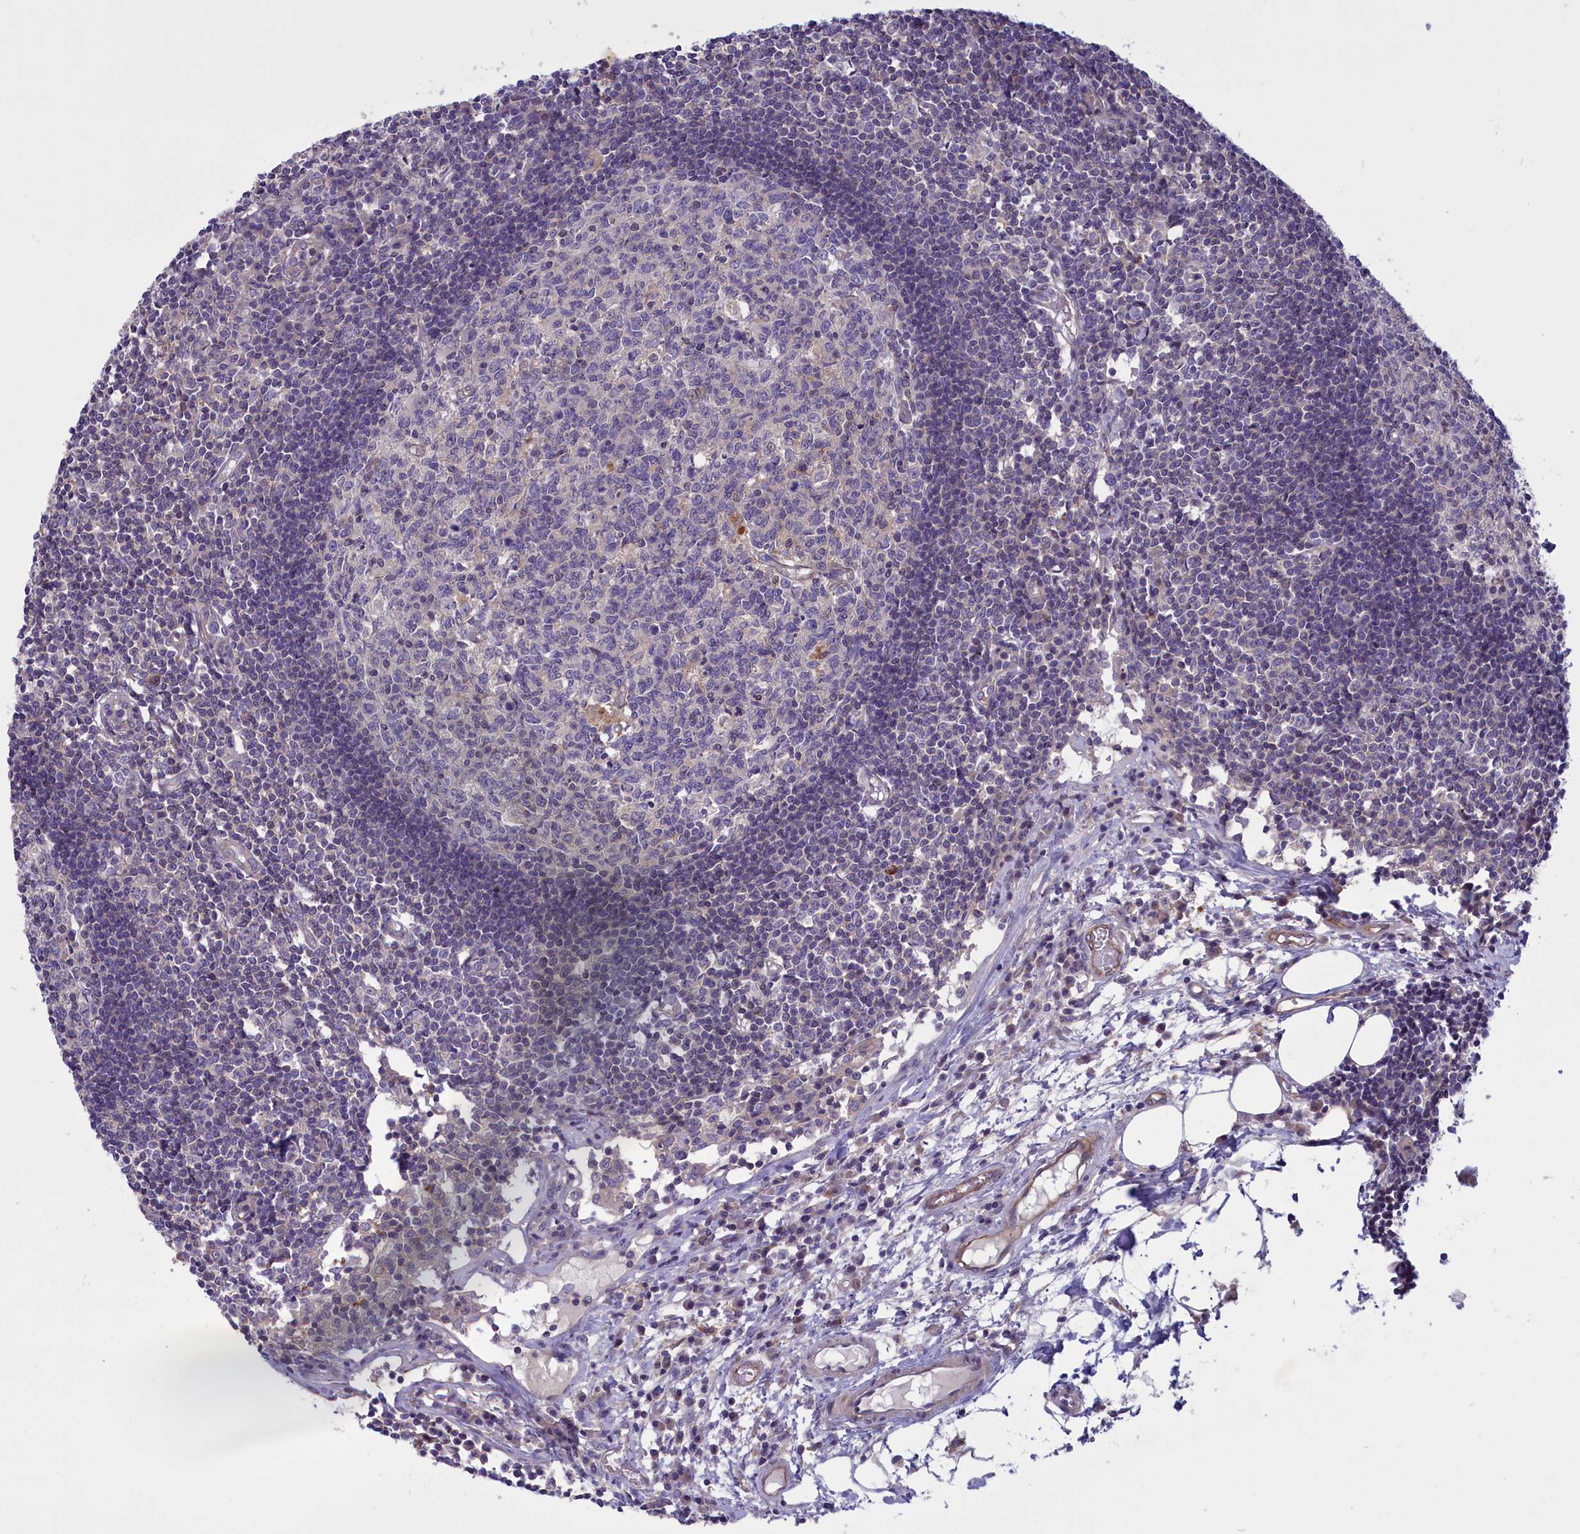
{"staining": {"intensity": "negative", "quantity": "none", "location": "none"}, "tissue": "lymph node", "cell_type": "Germinal center cells", "image_type": "normal", "snomed": [{"axis": "morphology", "description": "Normal tissue, NOS"}, {"axis": "topography", "description": "Lymph node"}], "caption": "IHC of benign lymph node displays no positivity in germinal center cells. Brightfield microscopy of IHC stained with DAB (brown) and hematoxylin (blue), captured at high magnification.", "gene": "CORO2A", "patient": {"sex": "female", "age": 55}}